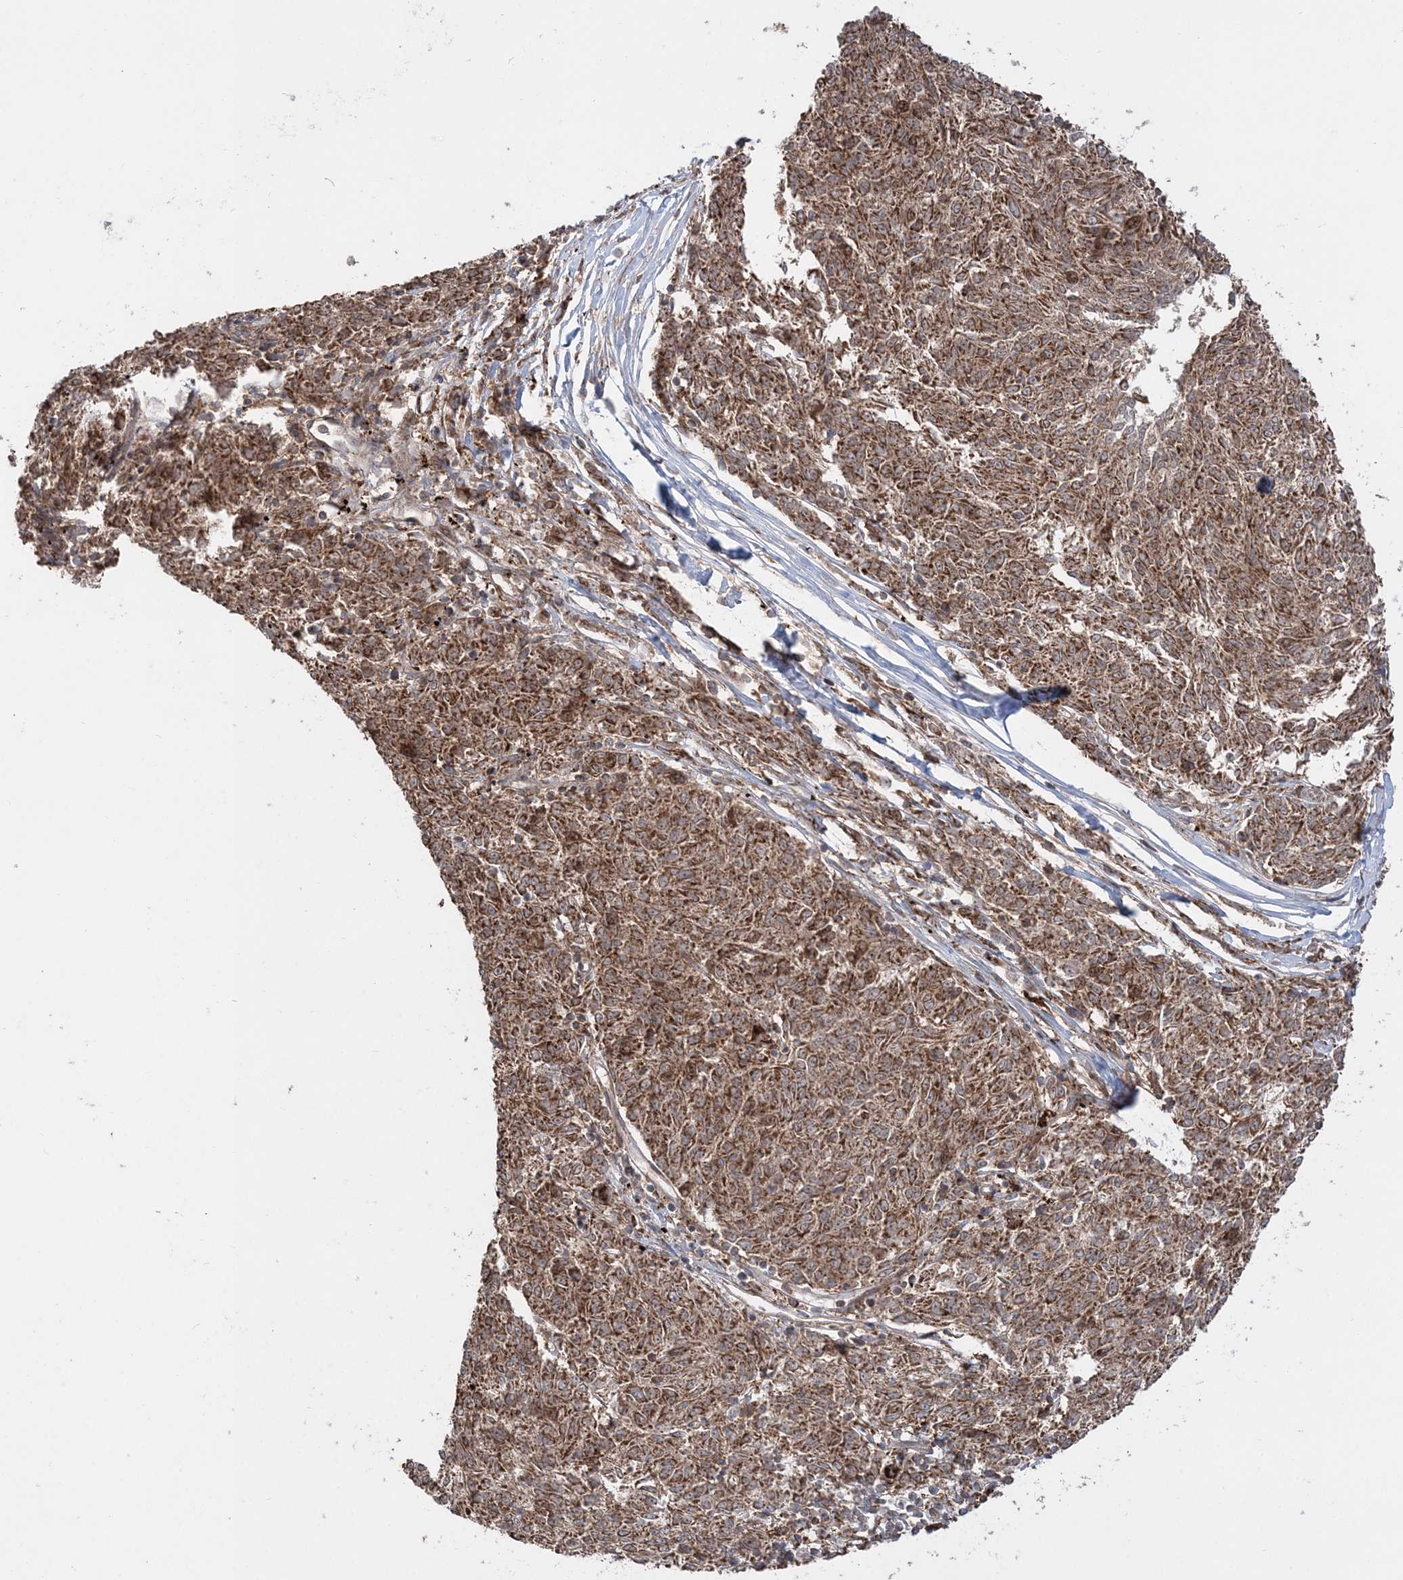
{"staining": {"intensity": "moderate", "quantity": ">75%", "location": "cytoplasmic/membranous"}, "tissue": "melanoma", "cell_type": "Tumor cells", "image_type": "cancer", "snomed": [{"axis": "morphology", "description": "Malignant melanoma, NOS"}, {"axis": "topography", "description": "Skin"}], "caption": "Immunohistochemistry photomicrograph of neoplastic tissue: human malignant melanoma stained using immunohistochemistry demonstrates medium levels of moderate protein expression localized specifically in the cytoplasmic/membranous of tumor cells, appearing as a cytoplasmic/membranous brown color.", "gene": "LRPPRC", "patient": {"sex": "female", "age": 72}}